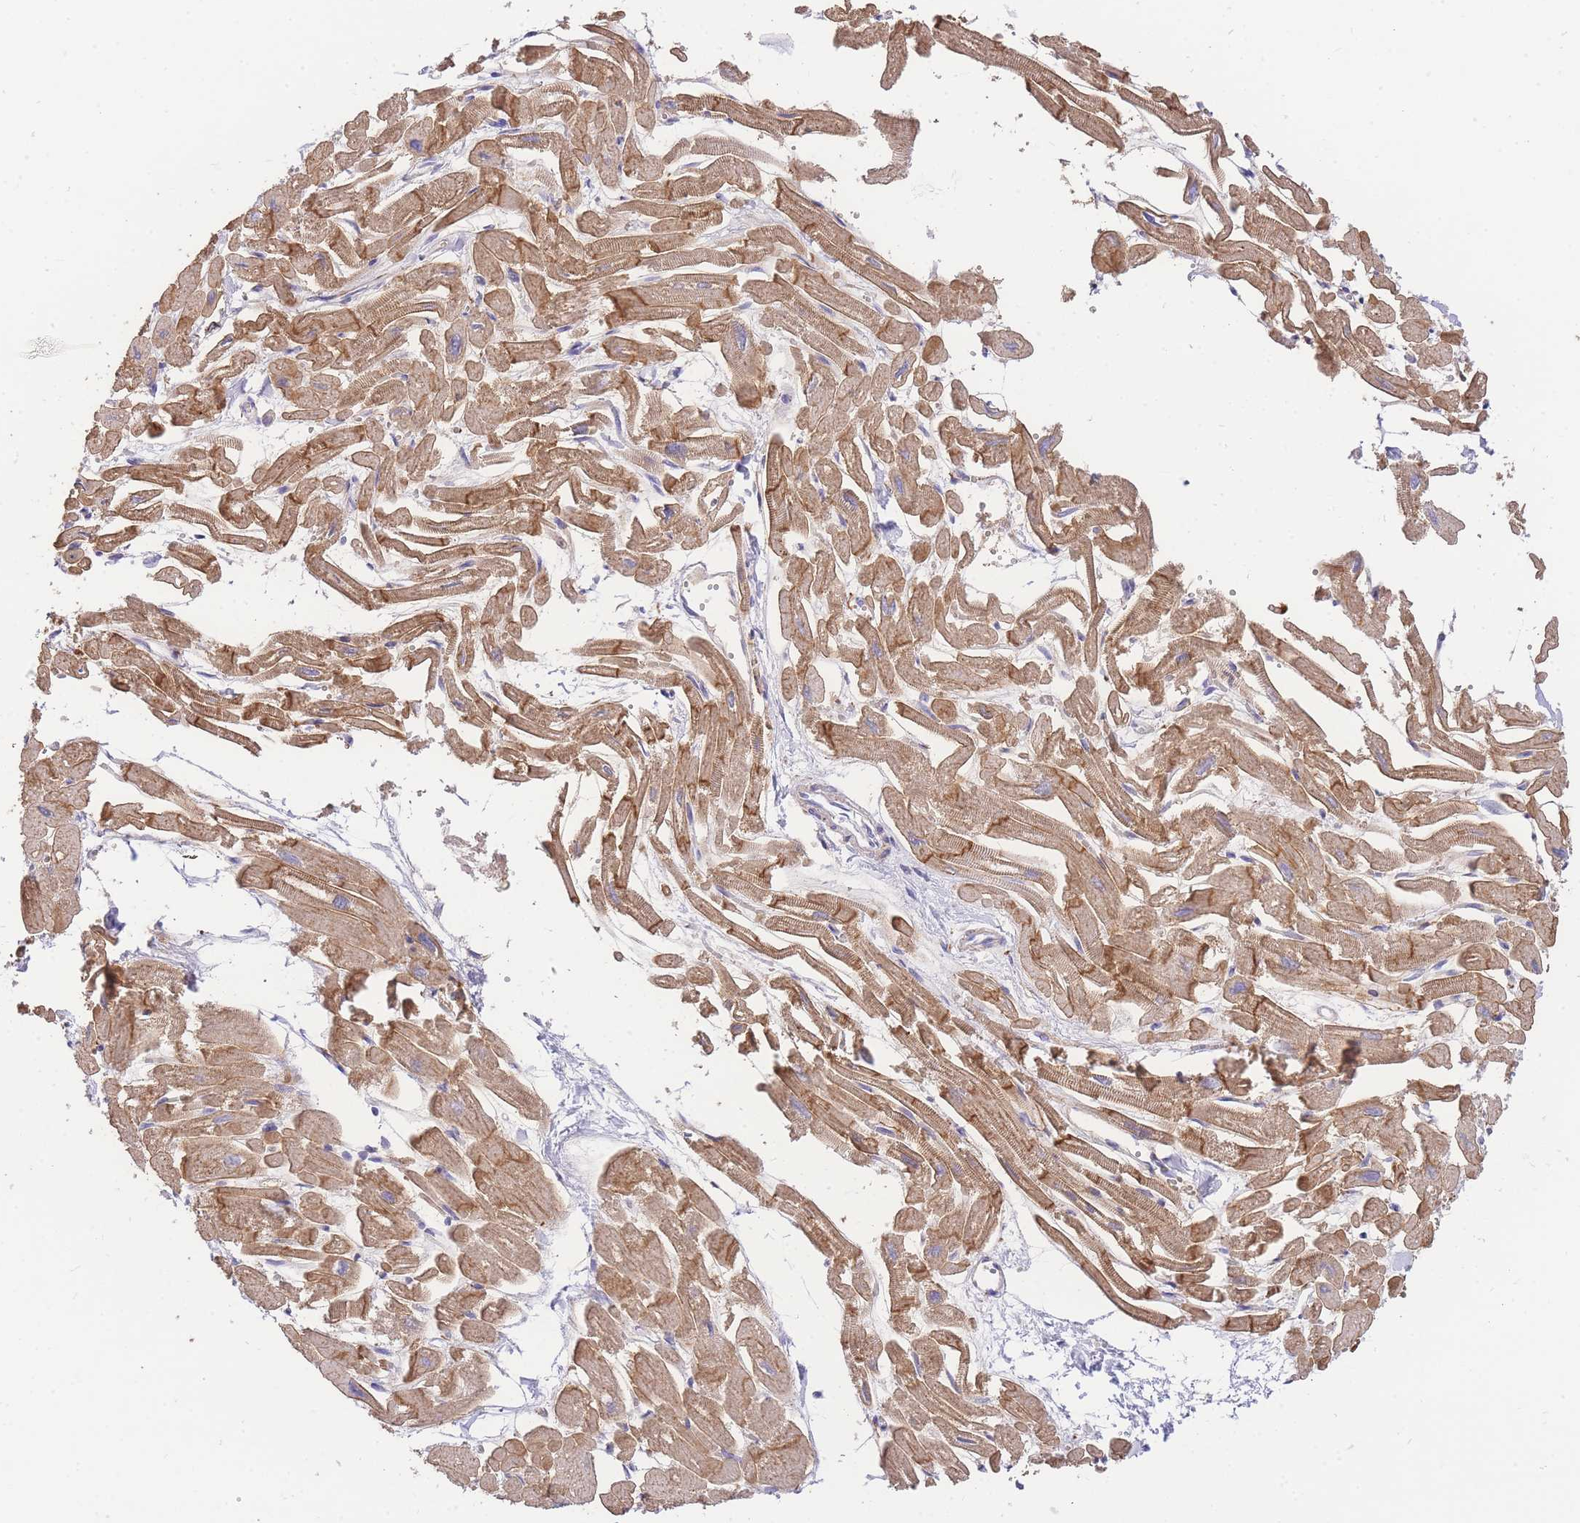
{"staining": {"intensity": "moderate", "quantity": ">75%", "location": "cytoplasmic/membranous"}, "tissue": "heart muscle", "cell_type": "Cardiomyocytes", "image_type": "normal", "snomed": [{"axis": "morphology", "description": "Normal tissue, NOS"}, {"axis": "topography", "description": "Heart"}], "caption": "Immunohistochemistry (IHC) (DAB (3,3'-diaminobenzidine)) staining of normal heart muscle shows moderate cytoplasmic/membranous protein expression in about >75% of cardiomyocytes. Nuclei are stained in blue.", "gene": "C2orf88", "patient": {"sex": "male", "age": 54}}